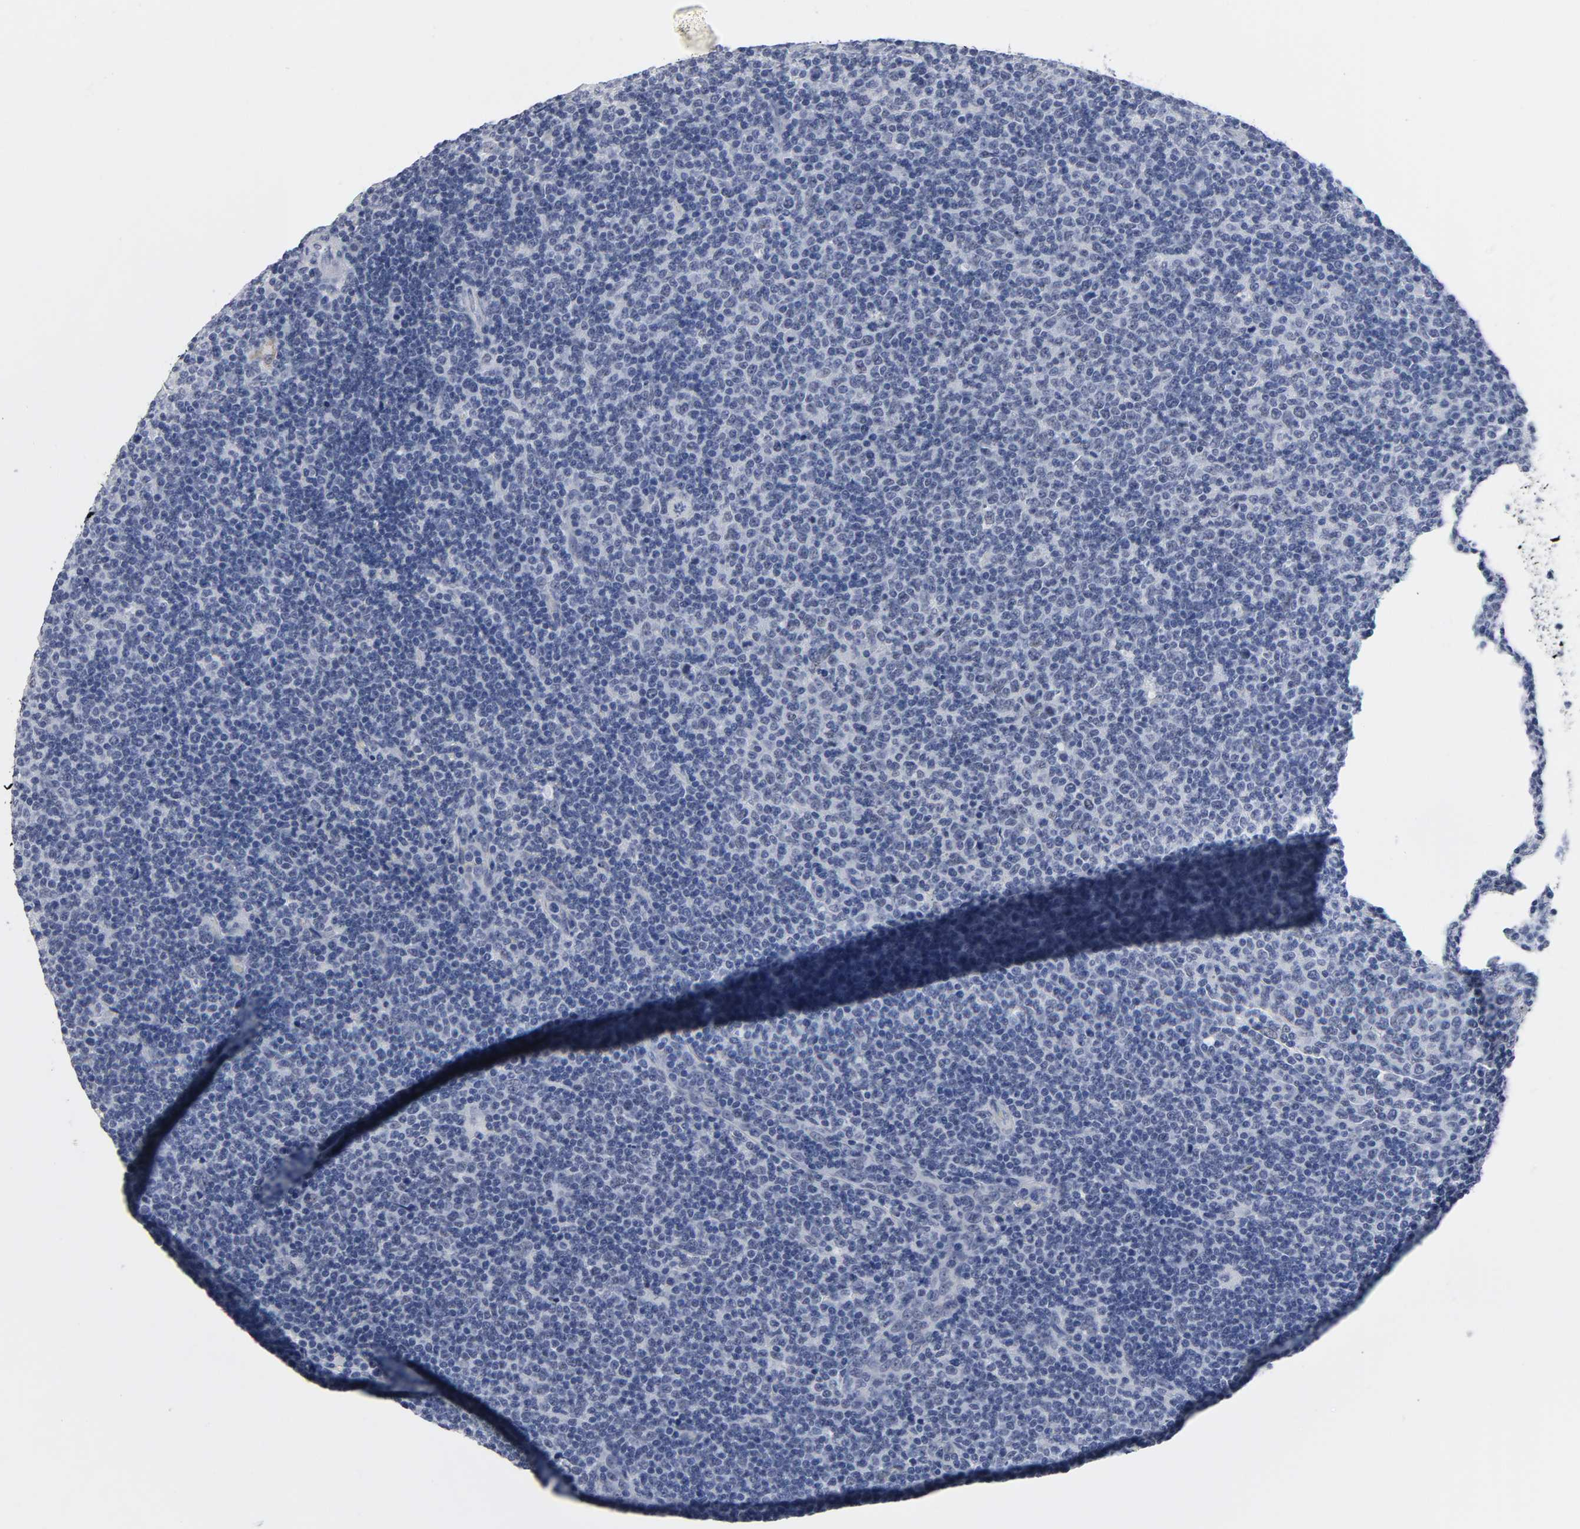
{"staining": {"intensity": "negative", "quantity": "none", "location": "none"}, "tissue": "lymphoma", "cell_type": "Tumor cells", "image_type": "cancer", "snomed": [{"axis": "morphology", "description": "Malignant lymphoma, non-Hodgkin's type, Low grade"}, {"axis": "topography", "description": "Lymph node"}], "caption": "Immunohistochemistry of human lymphoma shows no staining in tumor cells.", "gene": "GRHL2", "patient": {"sex": "male", "age": 70}}